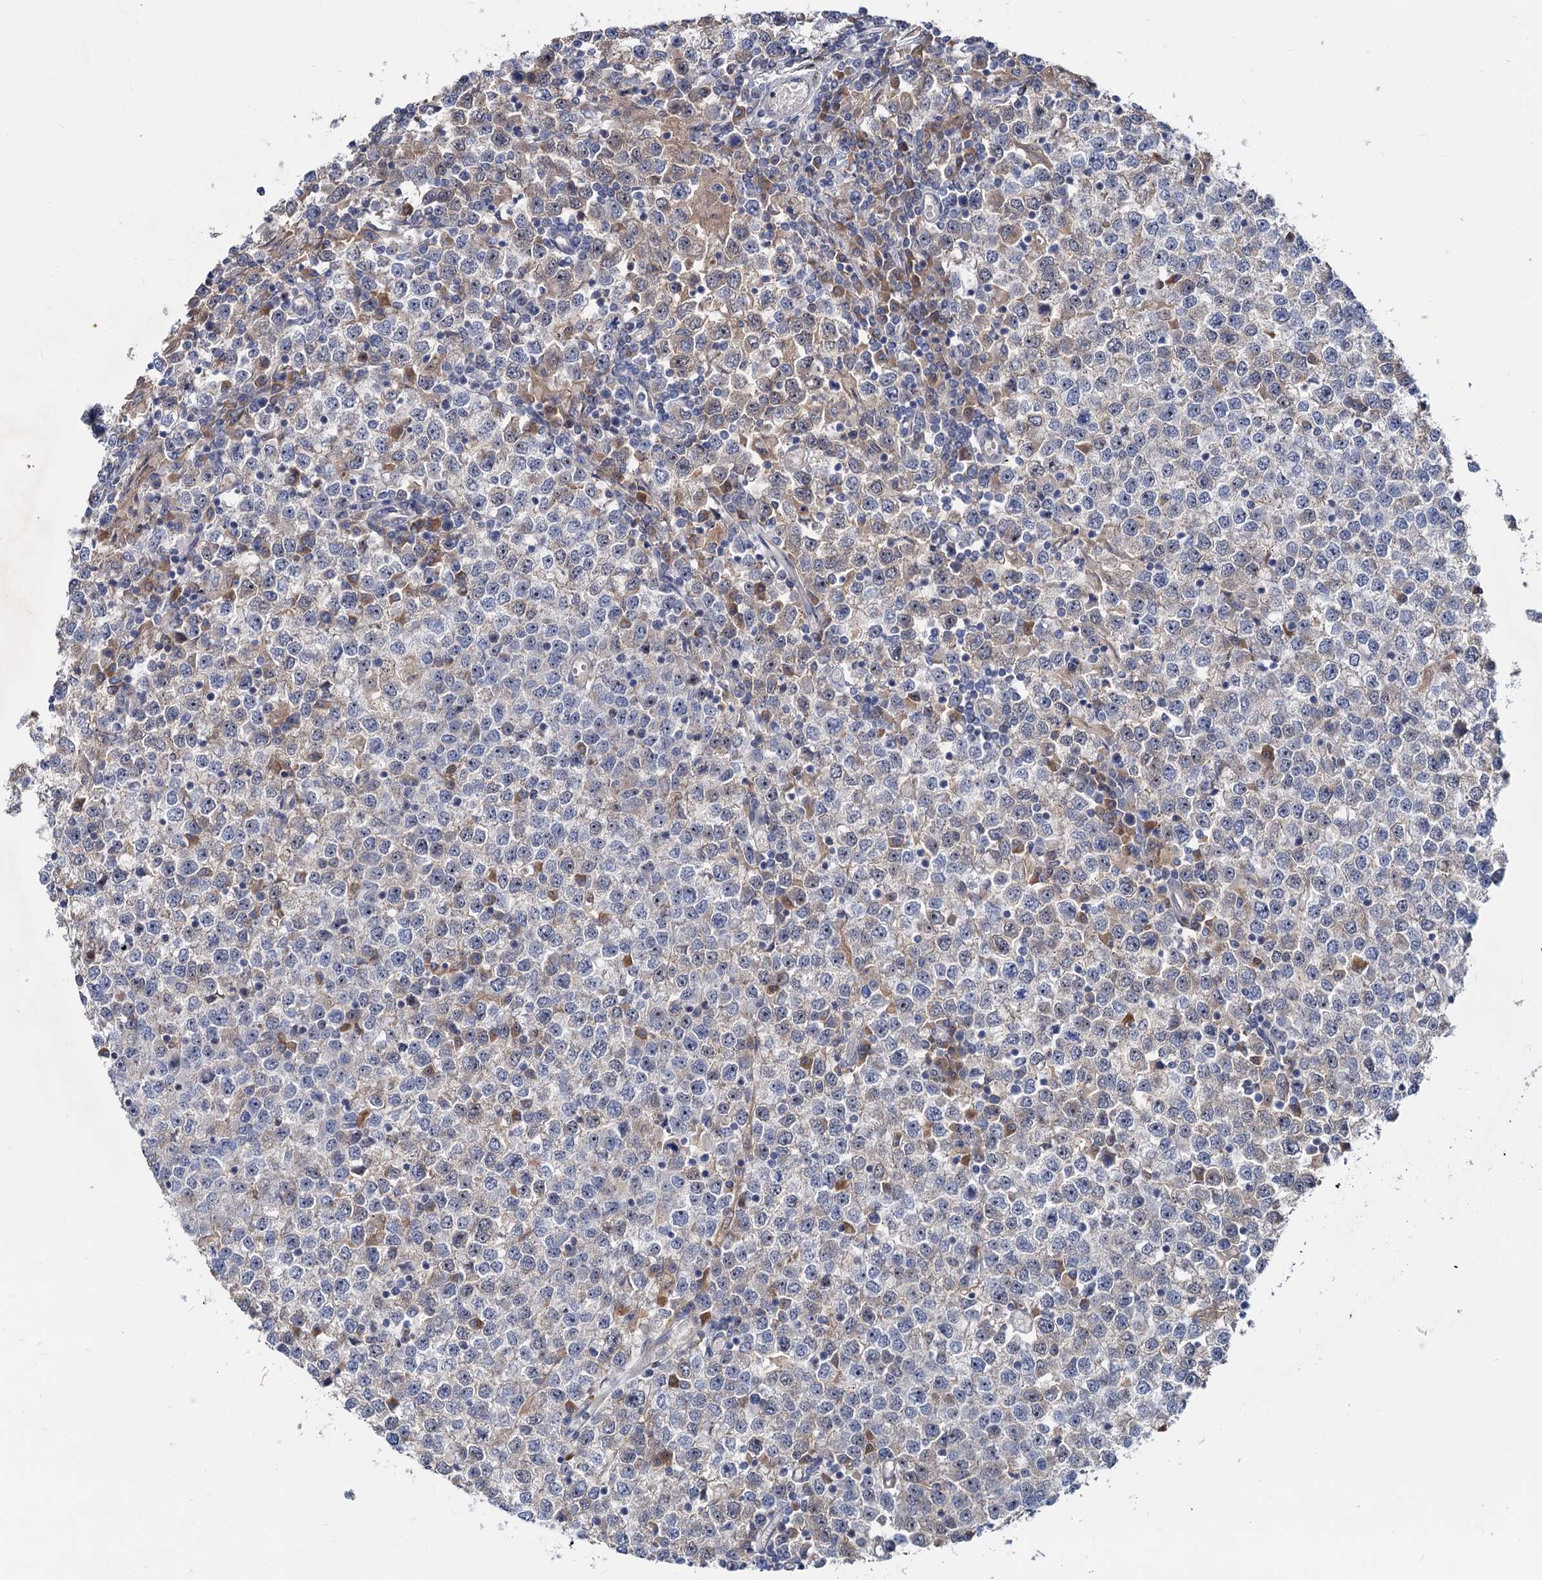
{"staining": {"intensity": "negative", "quantity": "none", "location": "none"}, "tissue": "testis cancer", "cell_type": "Tumor cells", "image_type": "cancer", "snomed": [{"axis": "morphology", "description": "Seminoma, NOS"}, {"axis": "topography", "description": "Testis"}], "caption": "This histopathology image is of testis cancer (seminoma) stained with immunohistochemistry (IHC) to label a protein in brown with the nuclei are counter-stained blue. There is no expression in tumor cells.", "gene": "SNX15", "patient": {"sex": "male", "age": 65}}